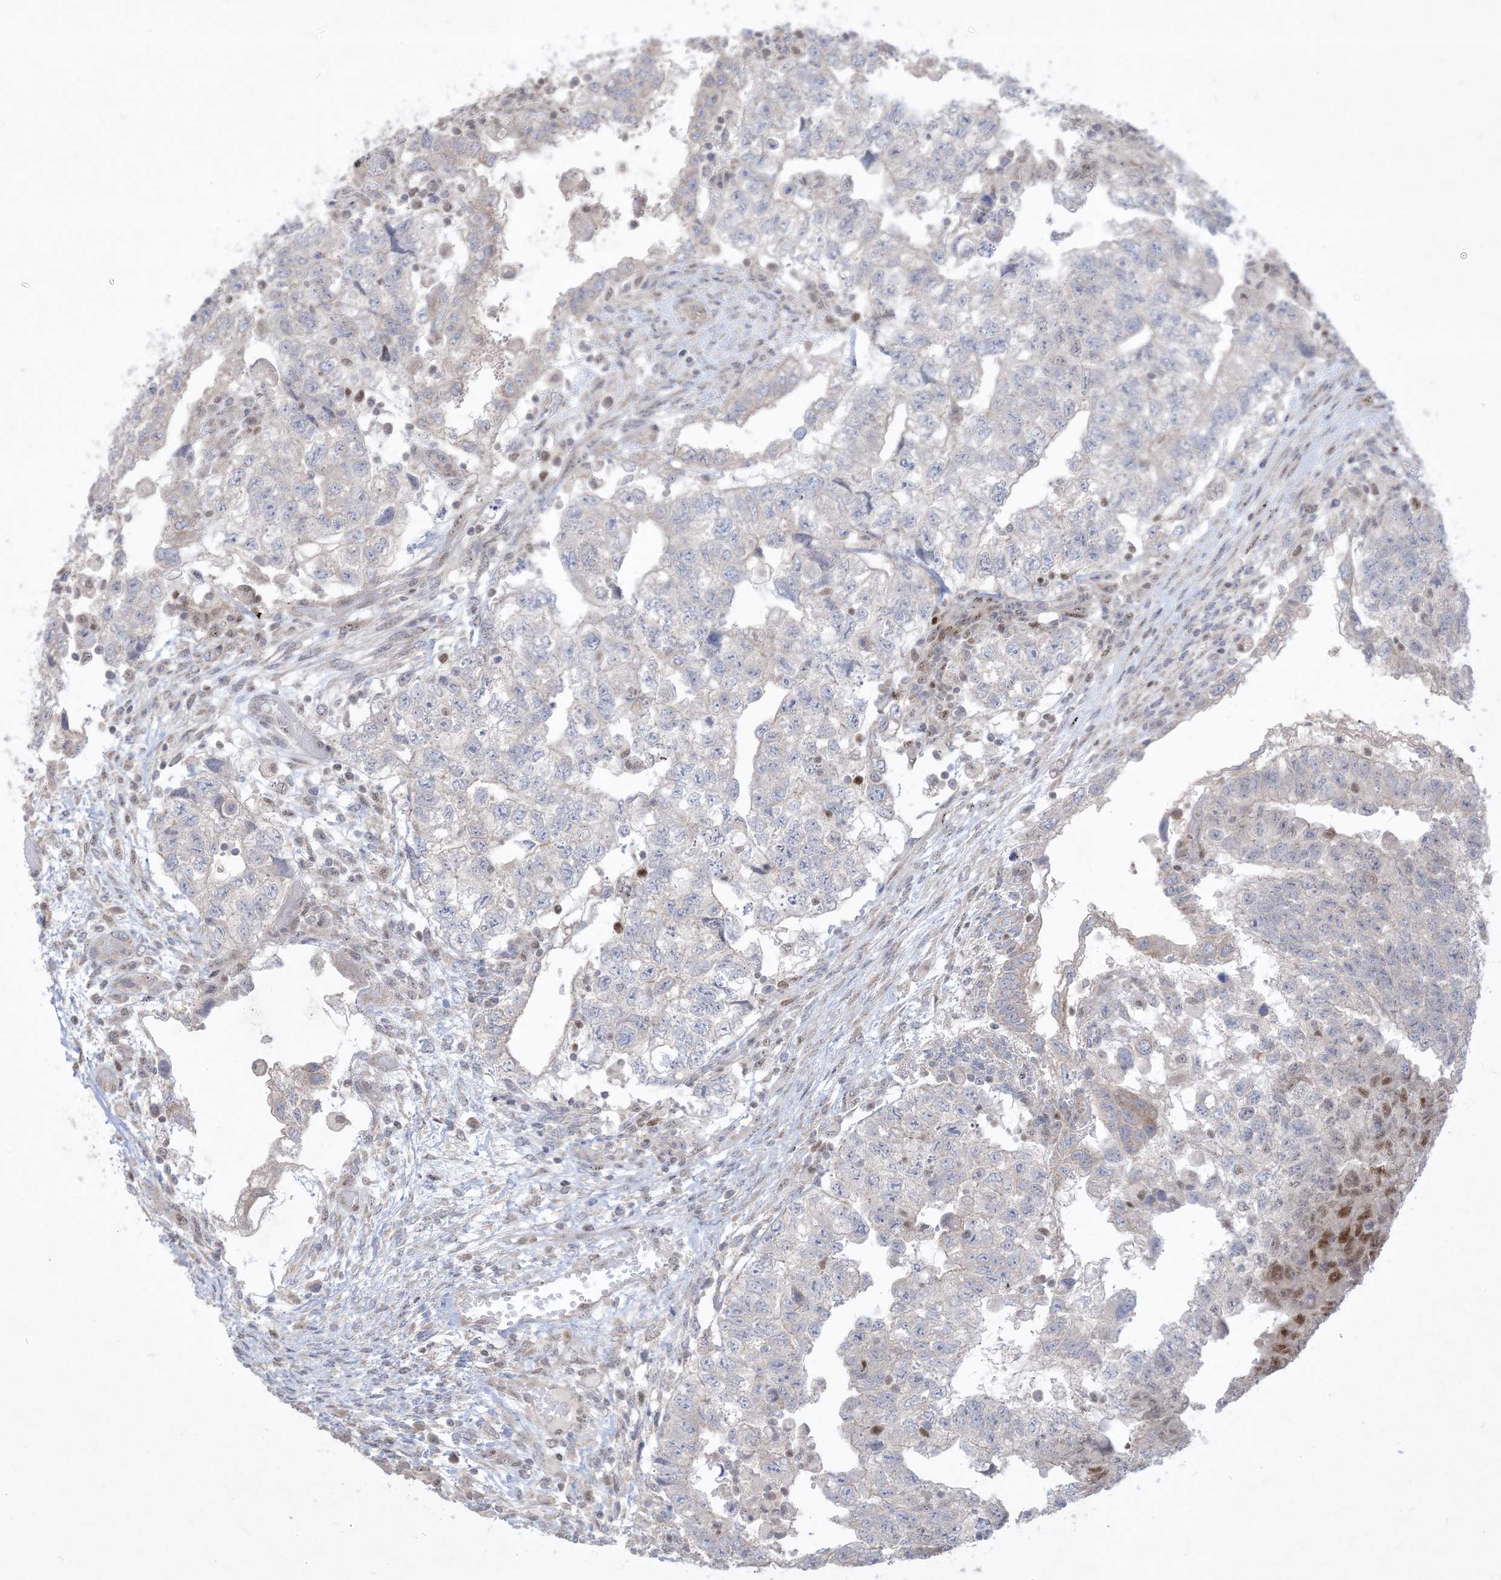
{"staining": {"intensity": "negative", "quantity": "none", "location": "none"}, "tissue": "testis cancer", "cell_type": "Tumor cells", "image_type": "cancer", "snomed": [{"axis": "morphology", "description": "Carcinoma, Embryonal, NOS"}, {"axis": "topography", "description": "Testis"}], "caption": "This is an IHC micrograph of human testis embryonal carcinoma. There is no expression in tumor cells.", "gene": "BHLHE40", "patient": {"sex": "male", "age": 36}}